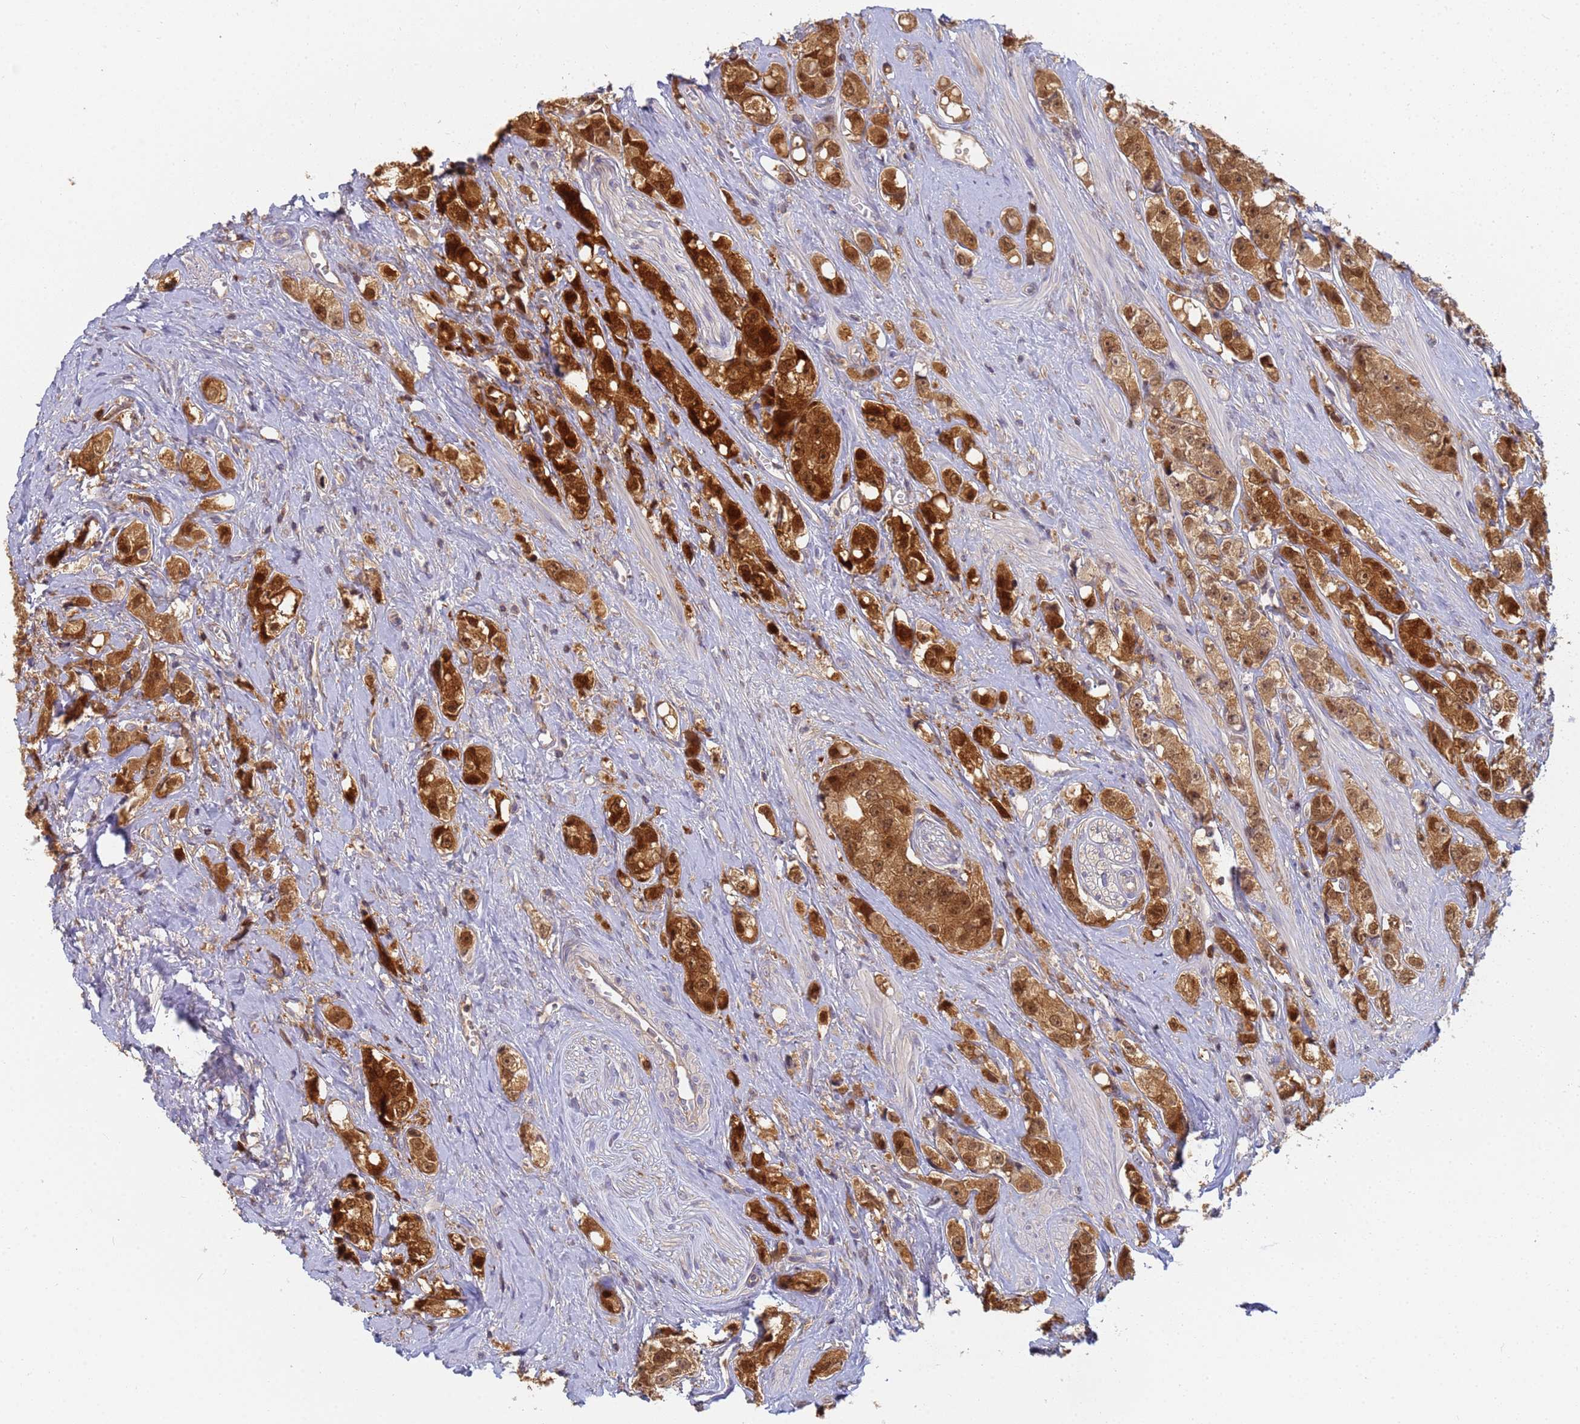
{"staining": {"intensity": "strong", "quantity": "25%-75%", "location": "cytoplasmic/membranous,nuclear"}, "tissue": "prostate cancer", "cell_type": "Tumor cells", "image_type": "cancer", "snomed": [{"axis": "morphology", "description": "Adenocarcinoma, High grade"}, {"axis": "topography", "description": "Prostate"}], "caption": "Adenocarcinoma (high-grade) (prostate) was stained to show a protein in brown. There is high levels of strong cytoplasmic/membranous and nuclear positivity in about 25%-75% of tumor cells.", "gene": "SHARPIN", "patient": {"sex": "male", "age": 74}}